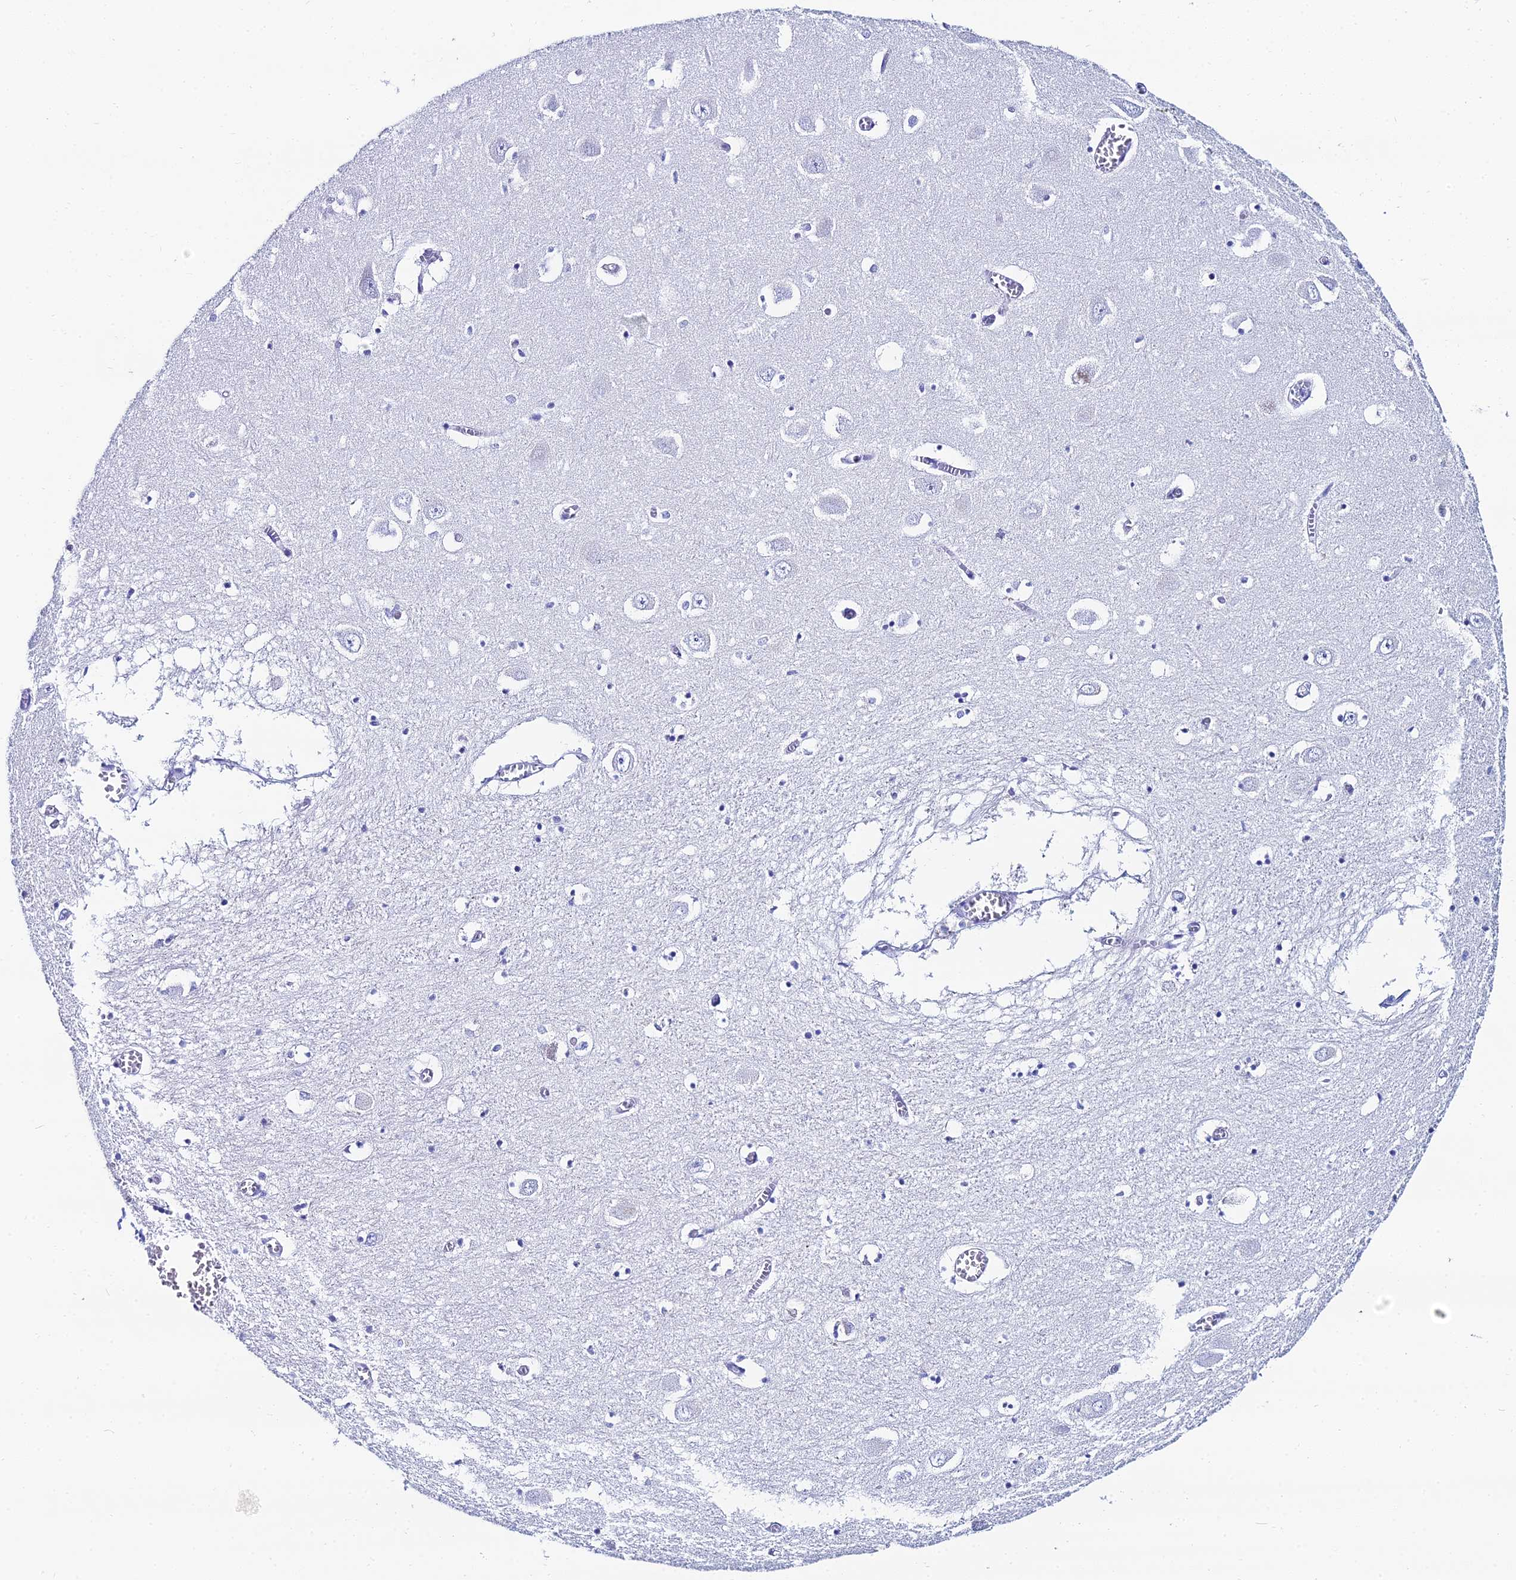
{"staining": {"intensity": "negative", "quantity": "none", "location": "none"}, "tissue": "hippocampus", "cell_type": "Glial cells", "image_type": "normal", "snomed": [{"axis": "morphology", "description": "Normal tissue, NOS"}, {"axis": "topography", "description": "Hippocampus"}], "caption": "Immunohistochemistry micrograph of normal hippocampus stained for a protein (brown), which displays no expression in glial cells. (Immunohistochemistry (ihc), brightfield microscopy, high magnification).", "gene": "HSPA1L", "patient": {"sex": "male", "age": 70}}